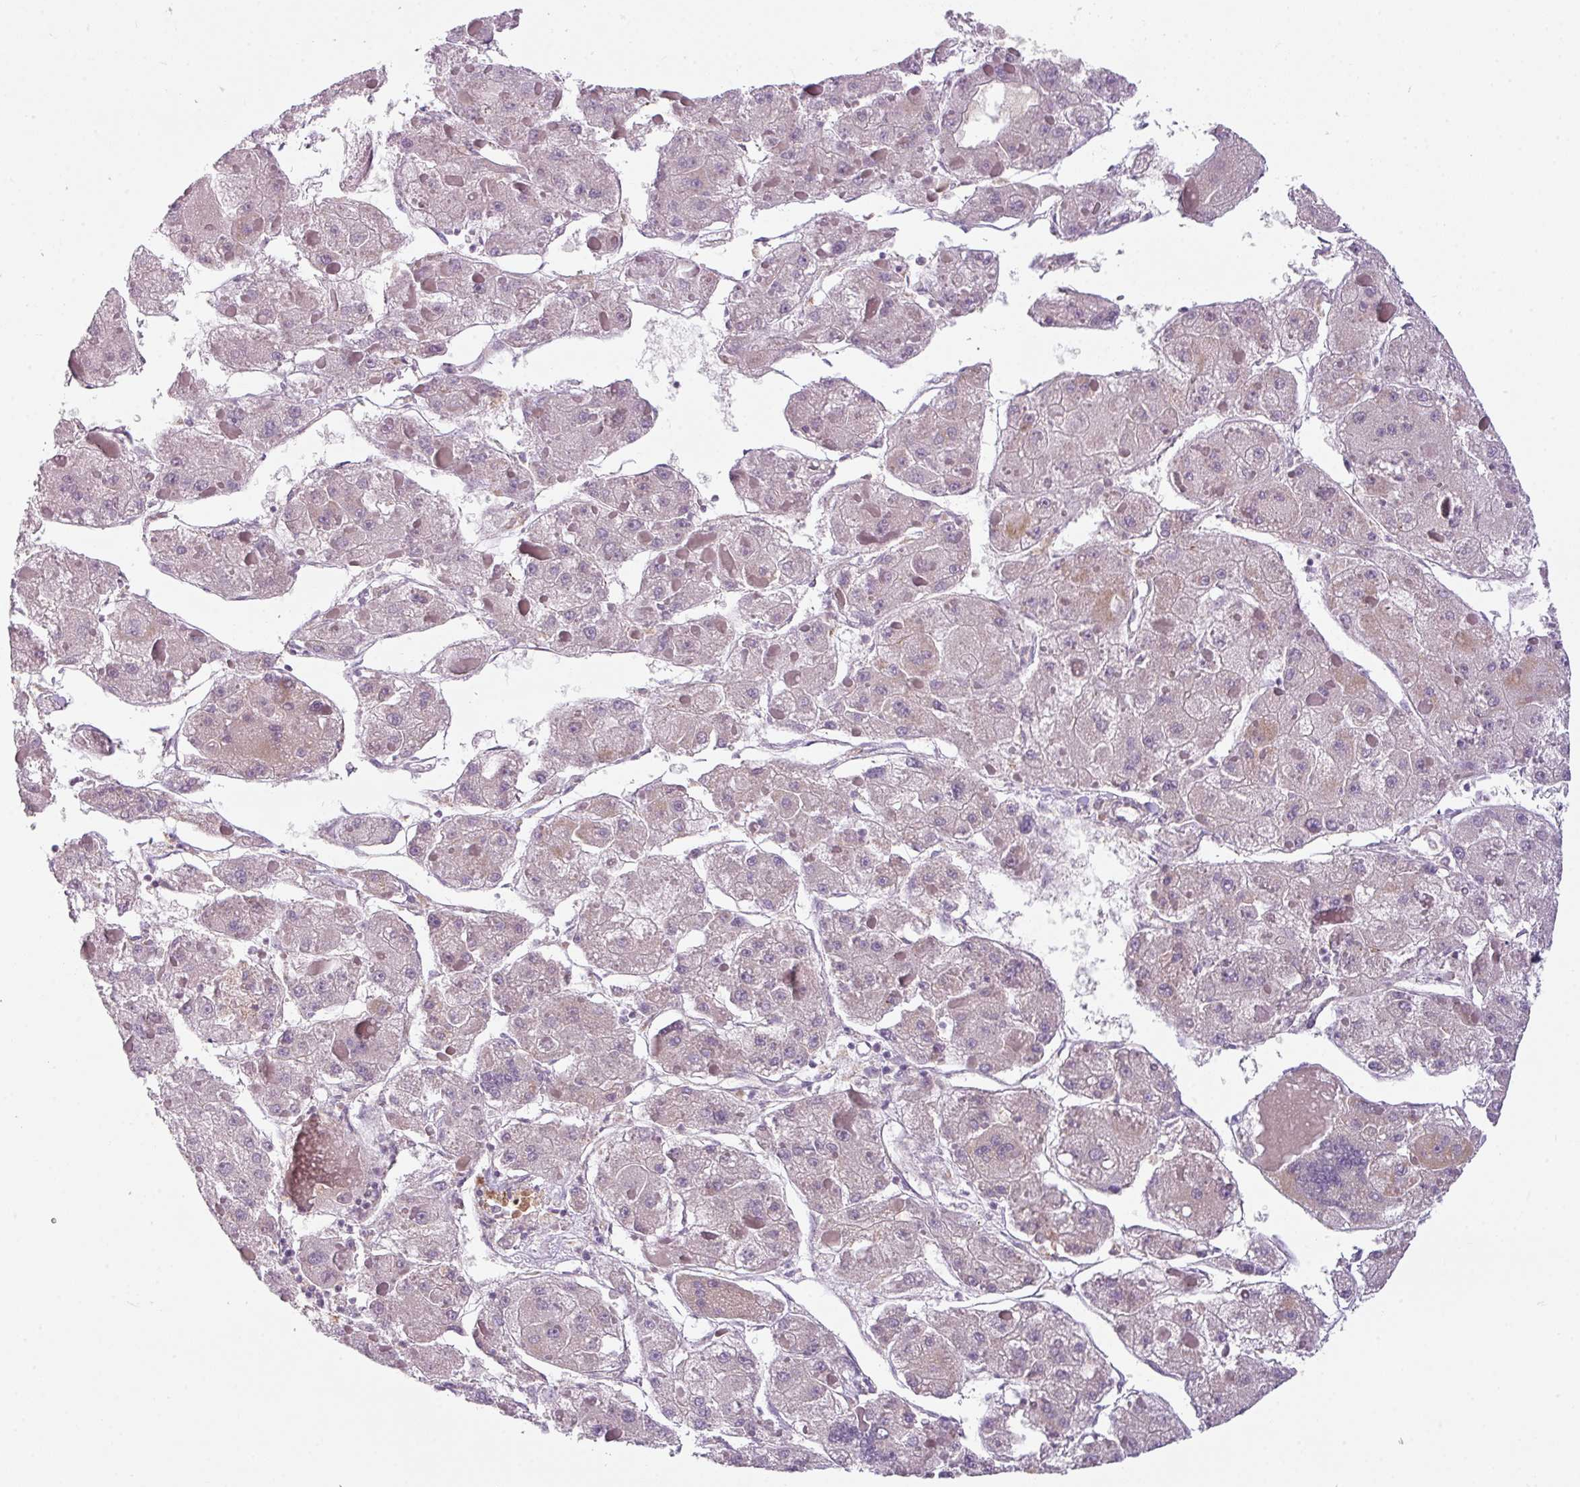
{"staining": {"intensity": "negative", "quantity": "none", "location": "none"}, "tissue": "liver cancer", "cell_type": "Tumor cells", "image_type": "cancer", "snomed": [{"axis": "morphology", "description": "Carcinoma, Hepatocellular, NOS"}, {"axis": "topography", "description": "Liver"}], "caption": "This is an immunohistochemistry micrograph of human liver cancer. There is no positivity in tumor cells.", "gene": "C2orf68", "patient": {"sex": "female", "age": 73}}